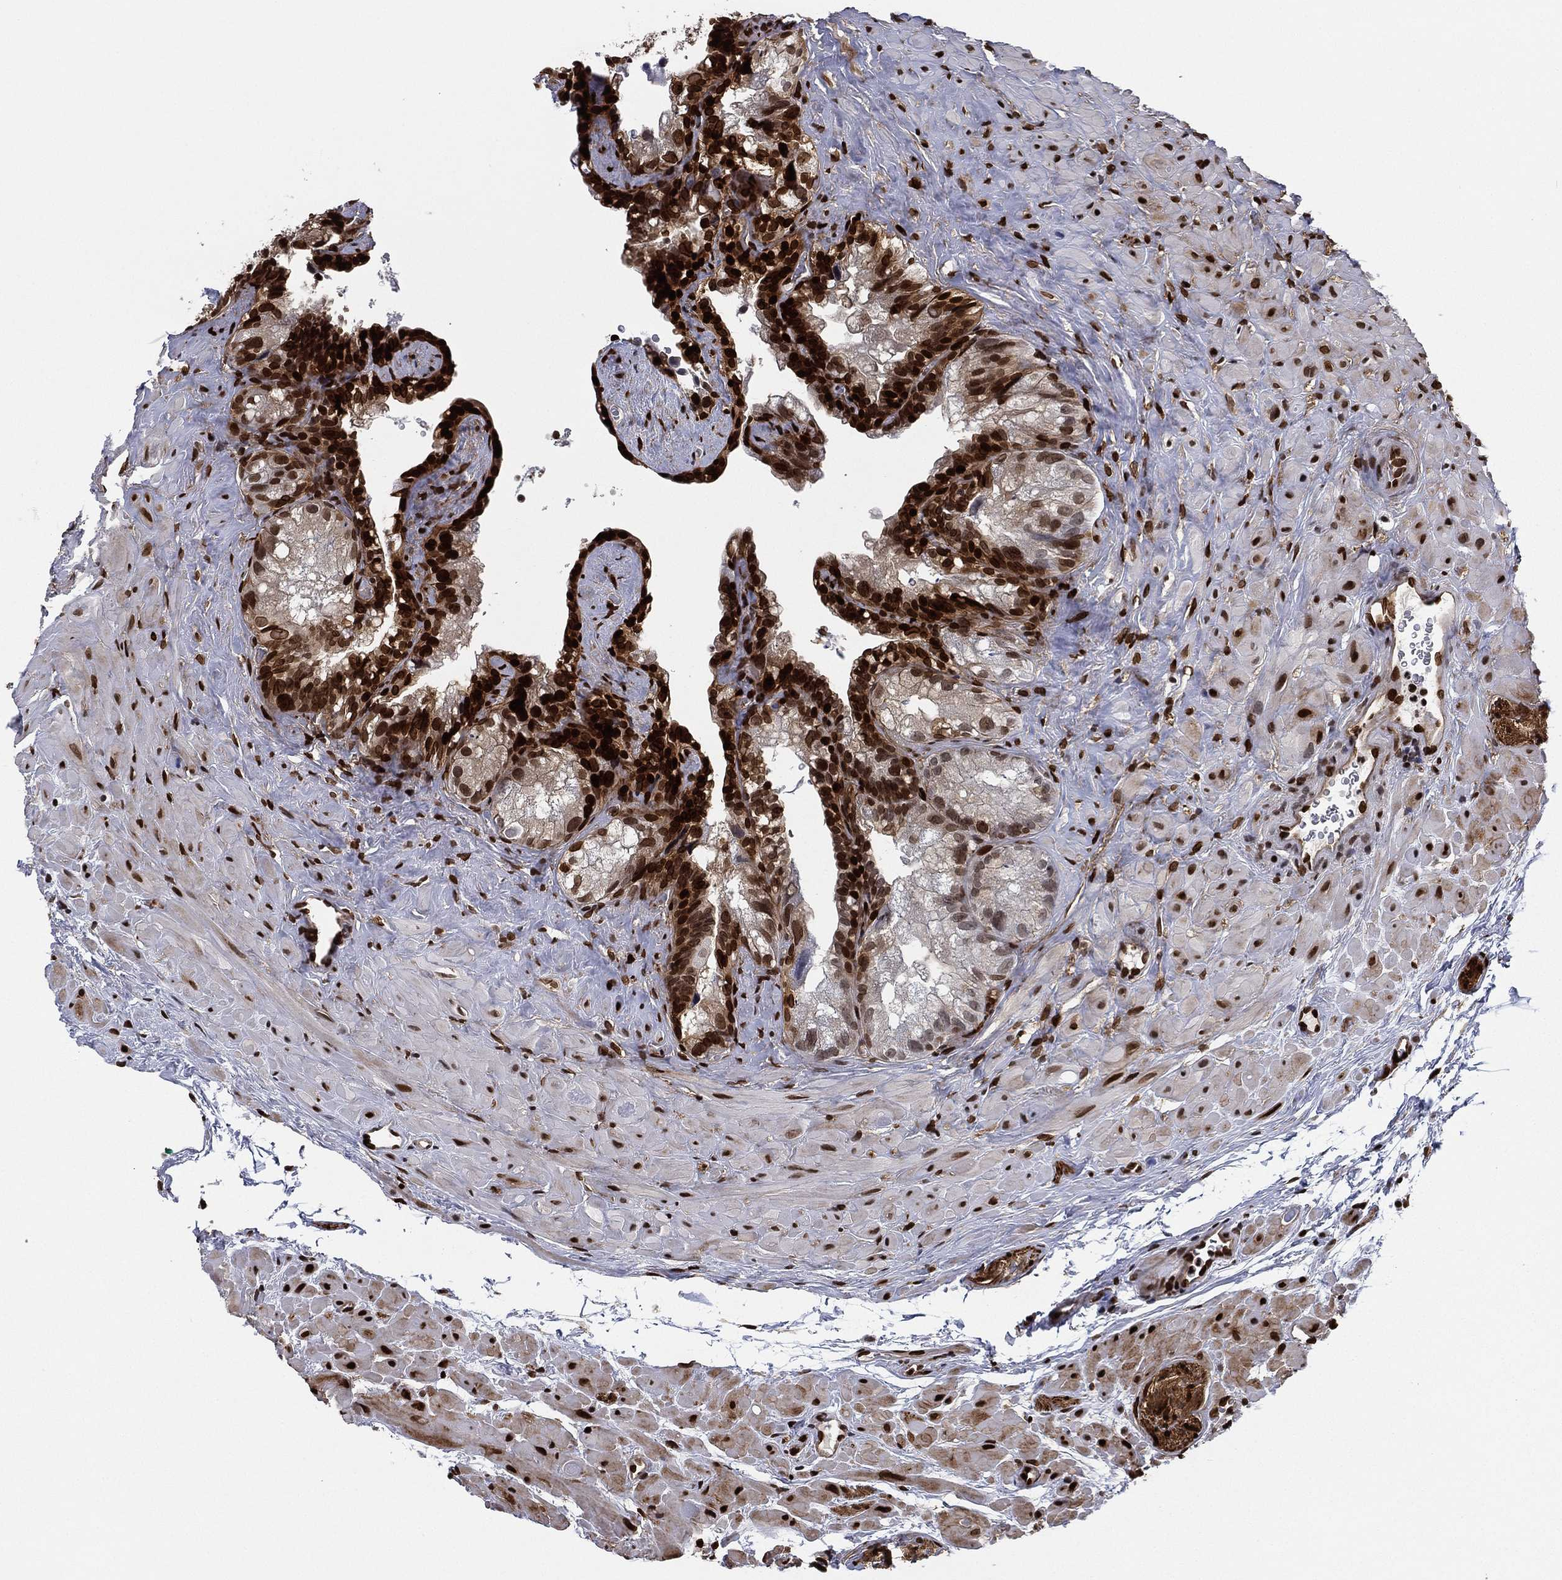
{"staining": {"intensity": "strong", "quantity": "25%-75%", "location": "nuclear"}, "tissue": "seminal vesicle", "cell_type": "Glandular cells", "image_type": "normal", "snomed": [{"axis": "morphology", "description": "Normal tissue, NOS"}, {"axis": "topography", "description": "Seminal veicle"}], "caption": "Protein expression analysis of normal seminal vesicle shows strong nuclear expression in about 25%-75% of glandular cells.", "gene": "LMNB1", "patient": {"sex": "male", "age": 72}}